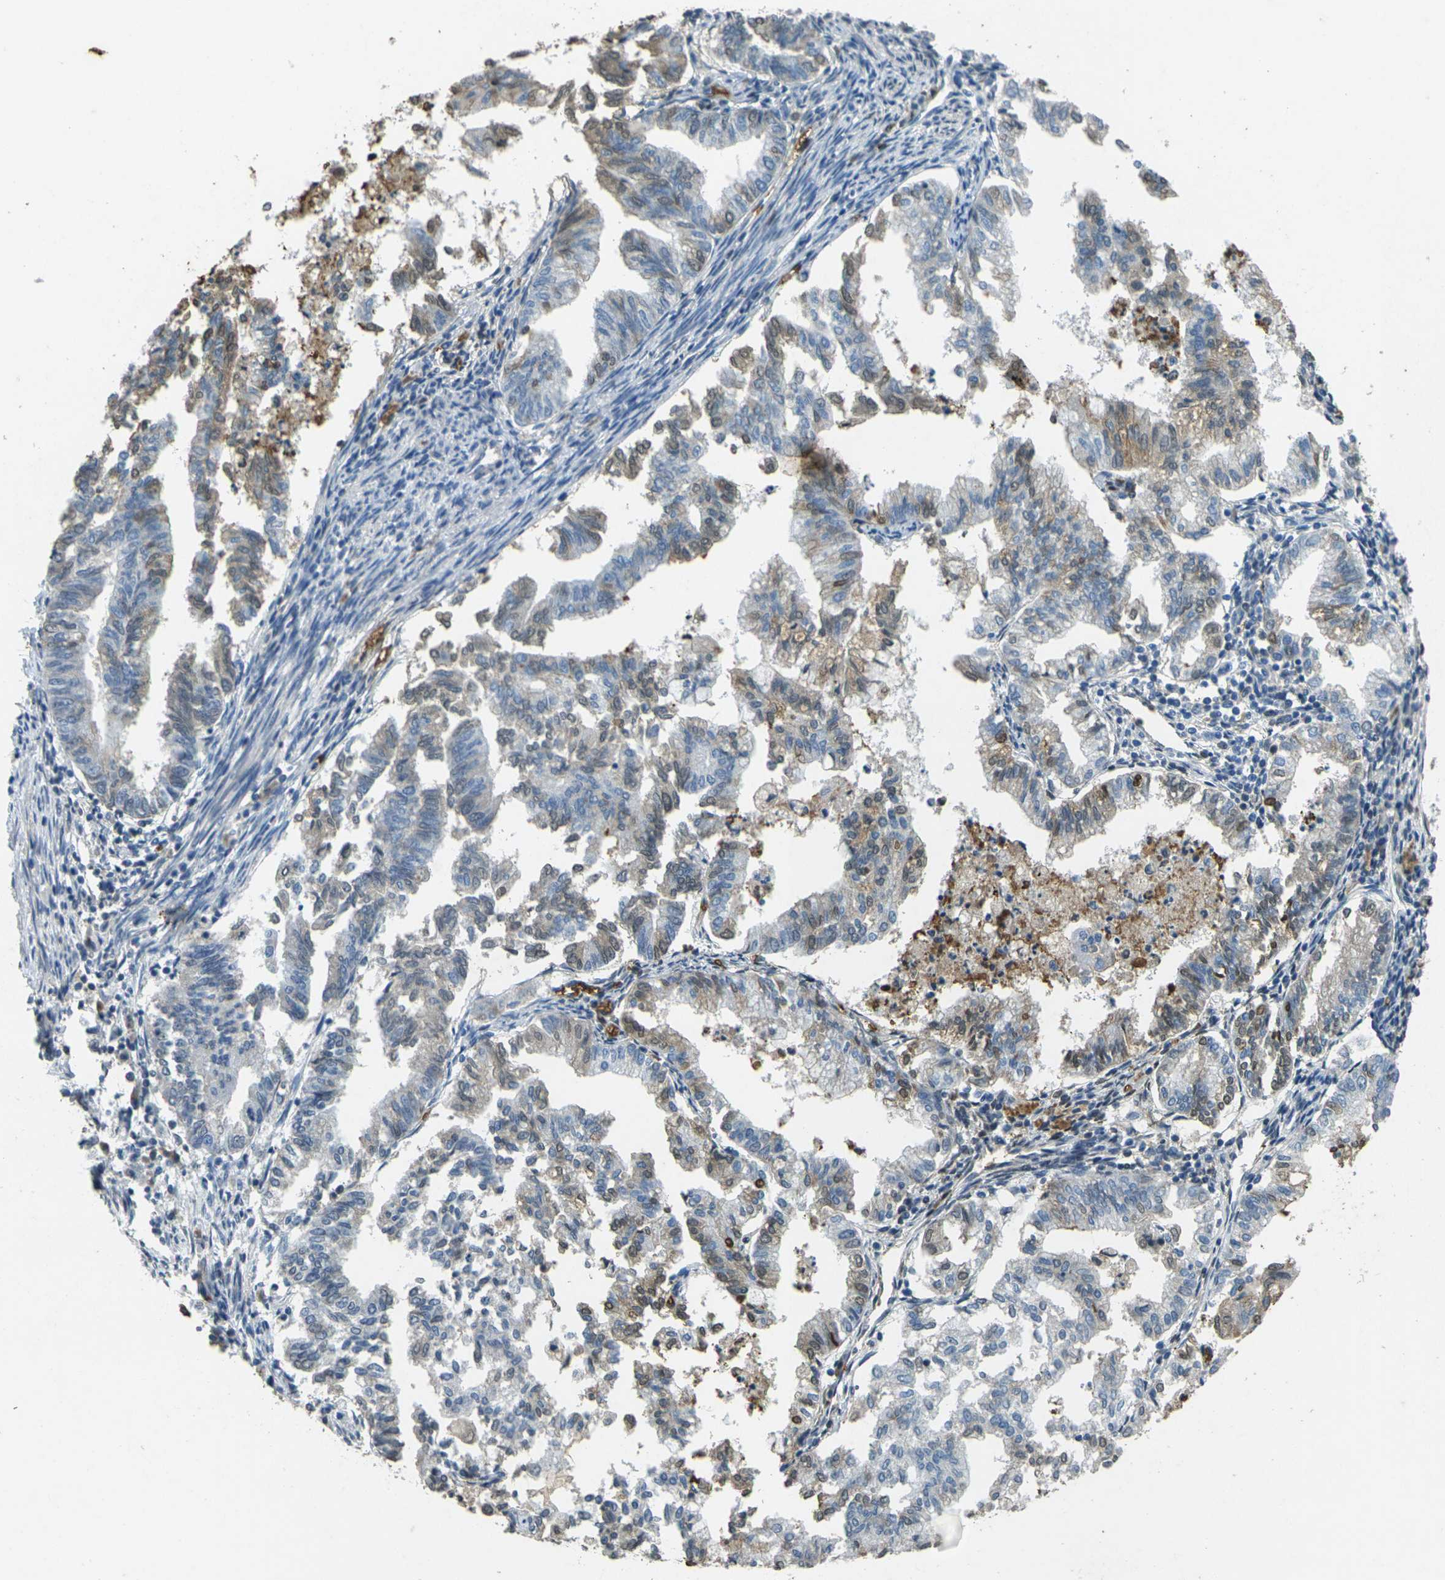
{"staining": {"intensity": "weak", "quantity": "<25%", "location": "cytoplasmic/membranous"}, "tissue": "endometrial cancer", "cell_type": "Tumor cells", "image_type": "cancer", "snomed": [{"axis": "morphology", "description": "Necrosis, NOS"}, {"axis": "morphology", "description": "Adenocarcinoma, NOS"}, {"axis": "topography", "description": "Endometrium"}], "caption": "IHC of endometrial adenocarcinoma shows no positivity in tumor cells.", "gene": "HBB", "patient": {"sex": "female", "age": 79}}